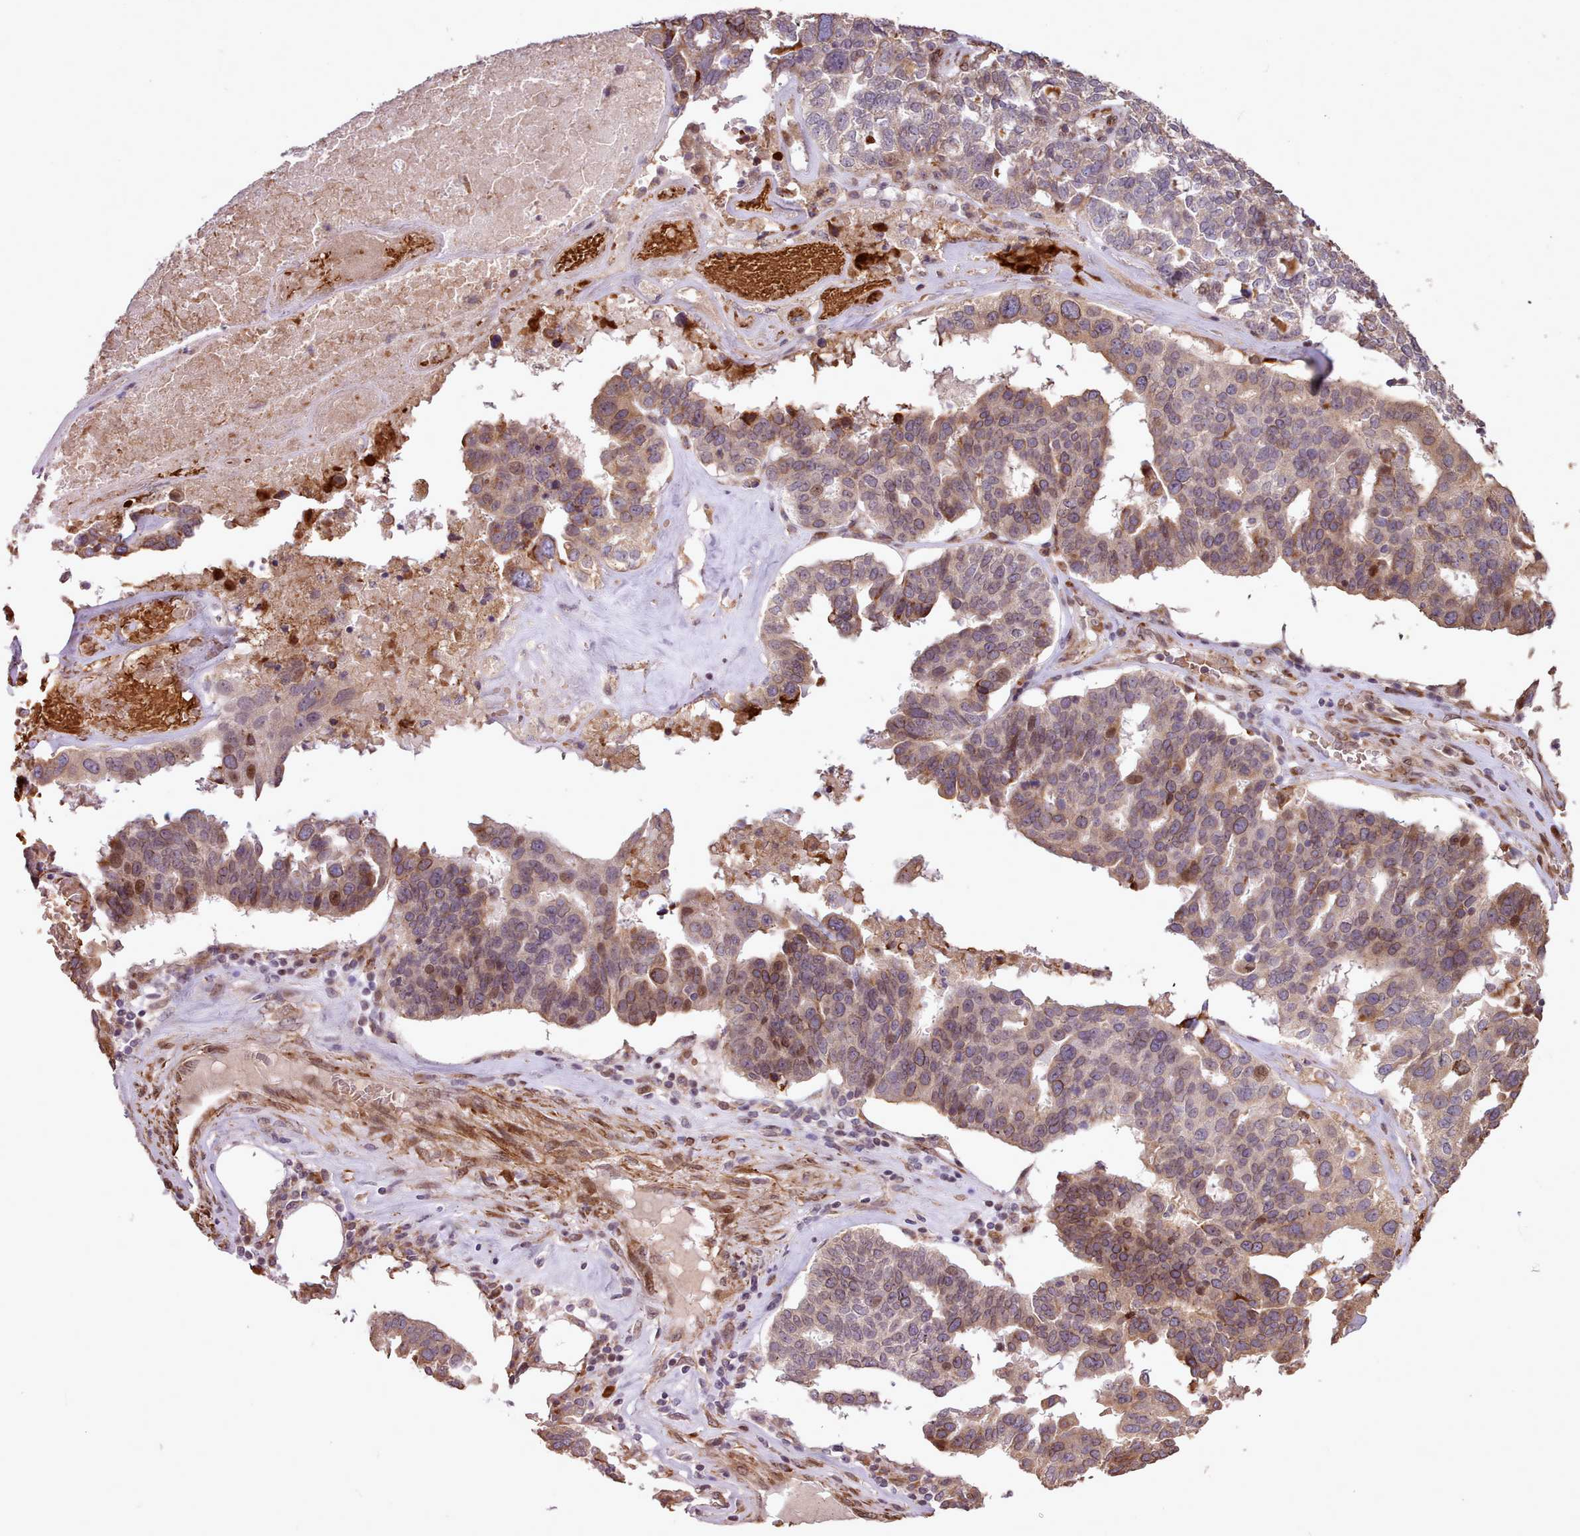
{"staining": {"intensity": "moderate", "quantity": ">75%", "location": "cytoplasmic/membranous,nuclear"}, "tissue": "ovarian cancer", "cell_type": "Tumor cells", "image_type": "cancer", "snomed": [{"axis": "morphology", "description": "Cystadenocarcinoma, serous, NOS"}, {"axis": "topography", "description": "Ovary"}], "caption": "IHC image of serous cystadenocarcinoma (ovarian) stained for a protein (brown), which exhibits medium levels of moderate cytoplasmic/membranous and nuclear staining in approximately >75% of tumor cells.", "gene": "CABP1", "patient": {"sex": "female", "age": 59}}